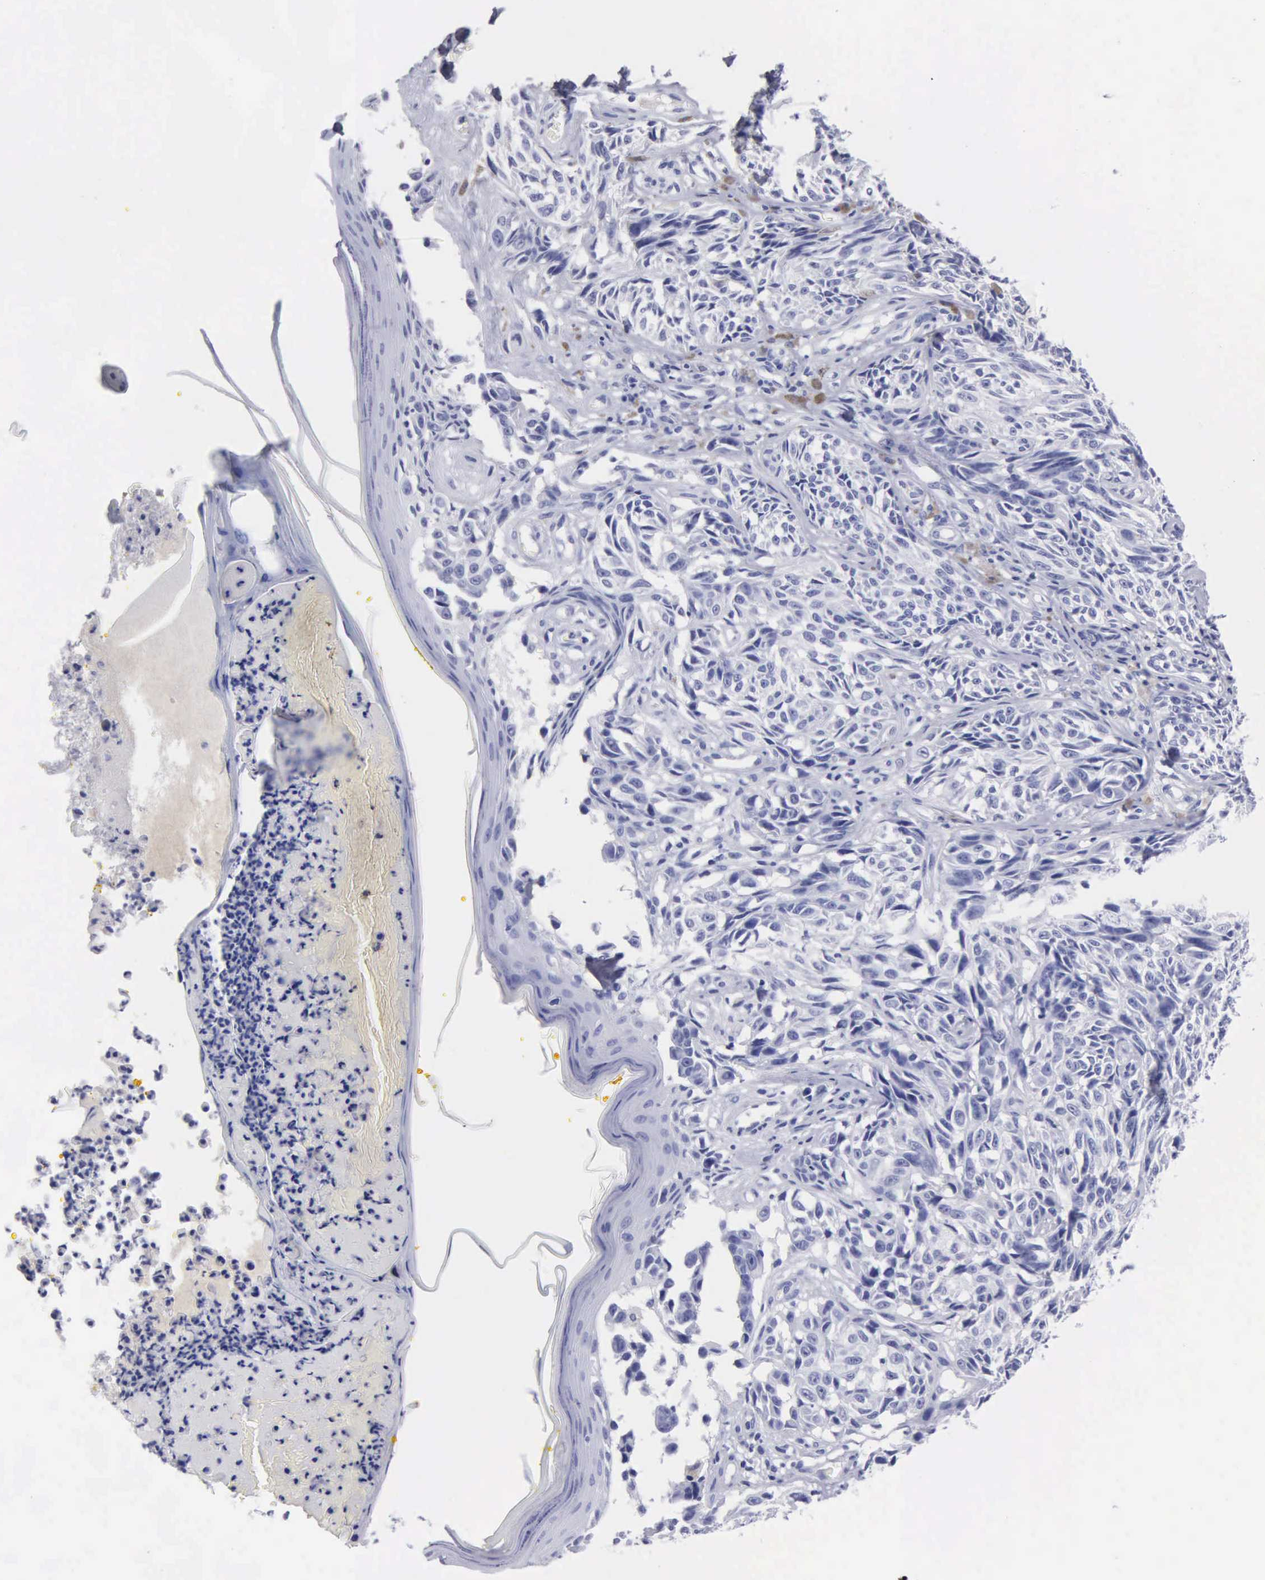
{"staining": {"intensity": "negative", "quantity": "none", "location": "none"}, "tissue": "melanoma", "cell_type": "Tumor cells", "image_type": "cancer", "snomed": [{"axis": "morphology", "description": "Malignant melanoma, NOS"}, {"axis": "topography", "description": "Skin"}], "caption": "Immunohistochemistry (IHC) of human melanoma displays no positivity in tumor cells.", "gene": "CYP19A1", "patient": {"sex": "male", "age": 67}}